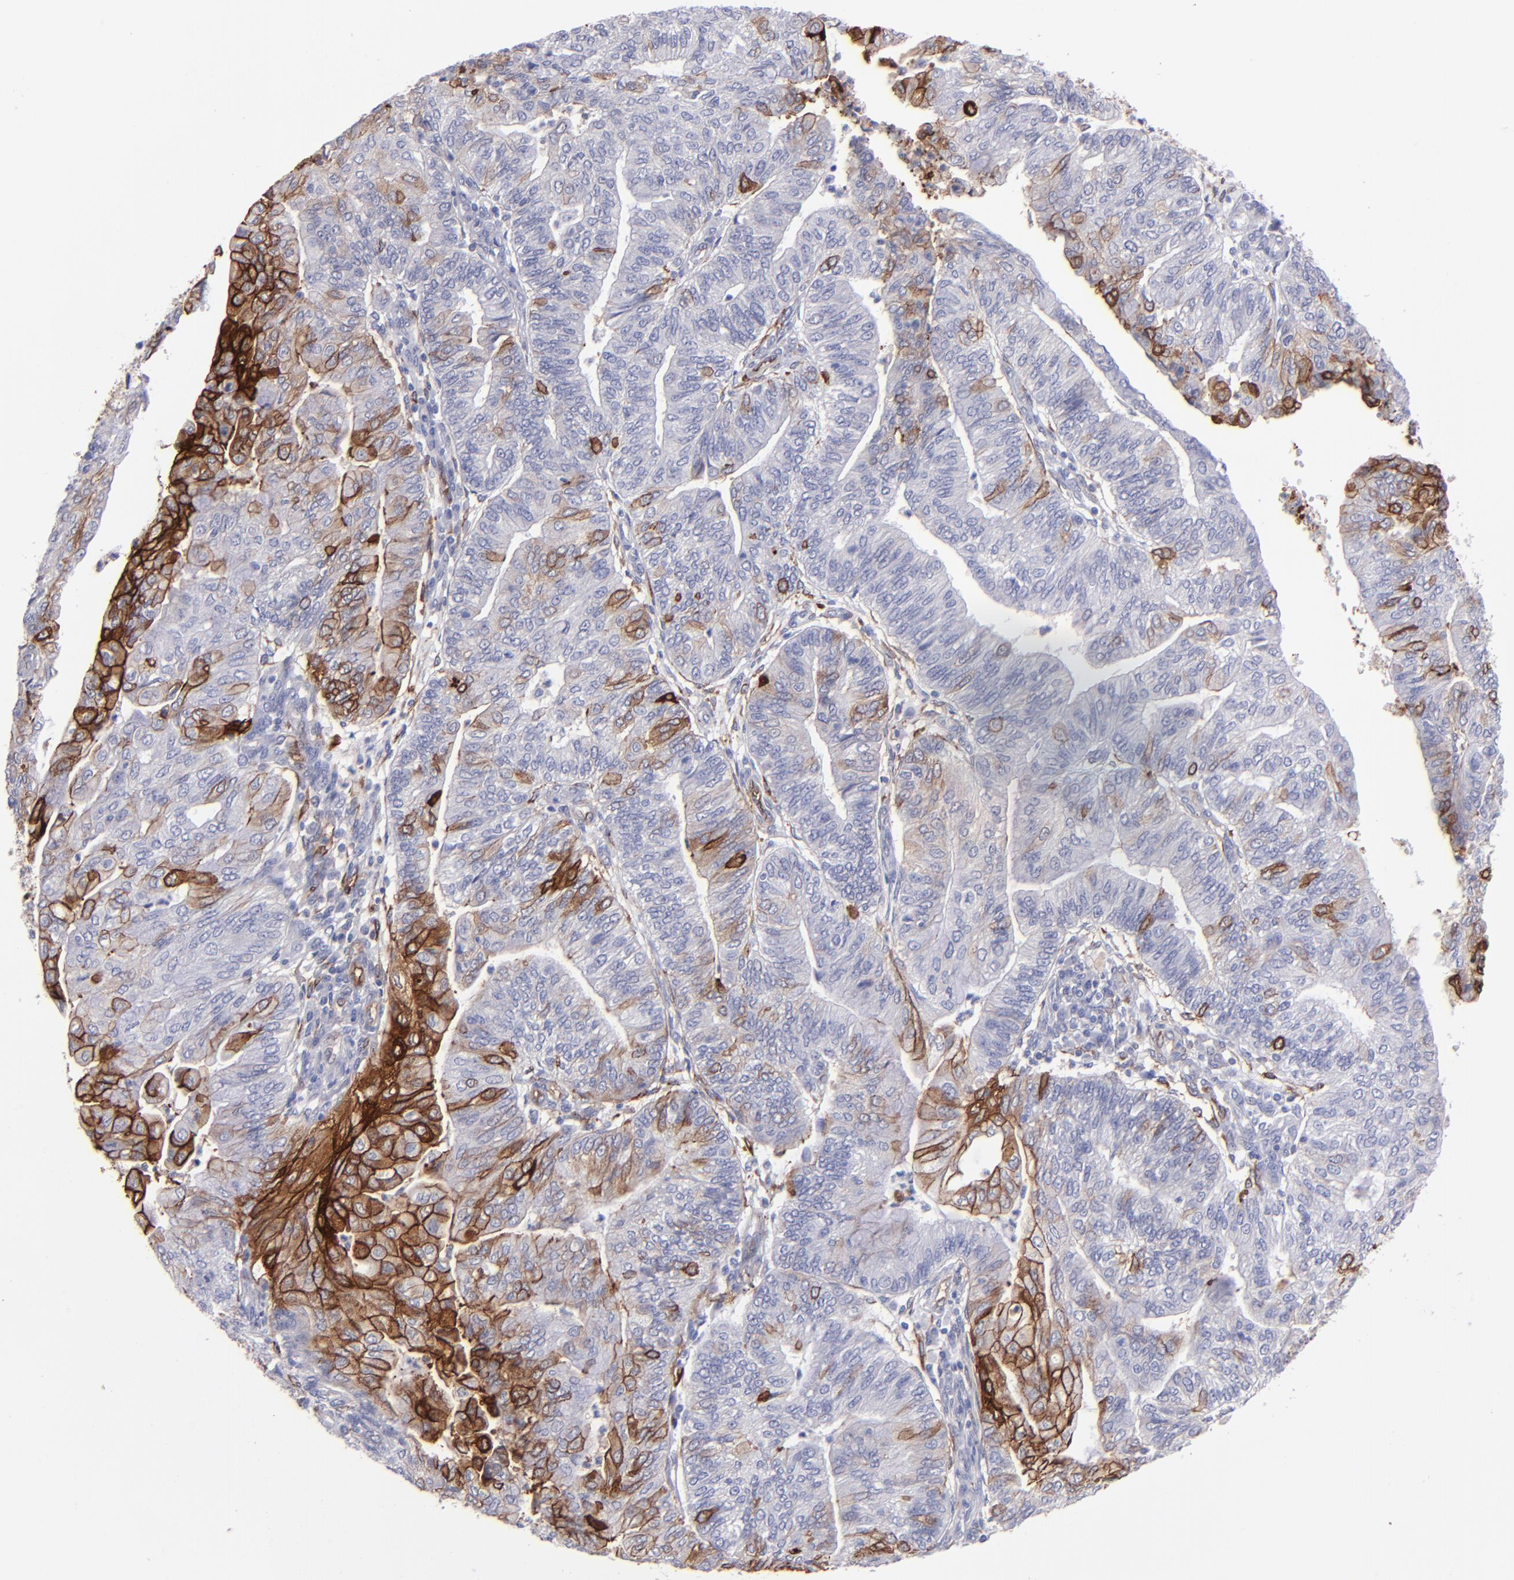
{"staining": {"intensity": "moderate", "quantity": "<25%", "location": "cytoplasmic/membranous"}, "tissue": "endometrial cancer", "cell_type": "Tumor cells", "image_type": "cancer", "snomed": [{"axis": "morphology", "description": "Adenocarcinoma, NOS"}, {"axis": "topography", "description": "Endometrium"}], "caption": "A brown stain highlights moderate cytoplasmic/membranous staining of a protein in human adenocarcinoma (endometrial) tumor cells. (Brightfield microscopy of DAB IHC at high magnification).", "gene": "AHNAK2", "patient": {"sex": "female", "age": 59}}